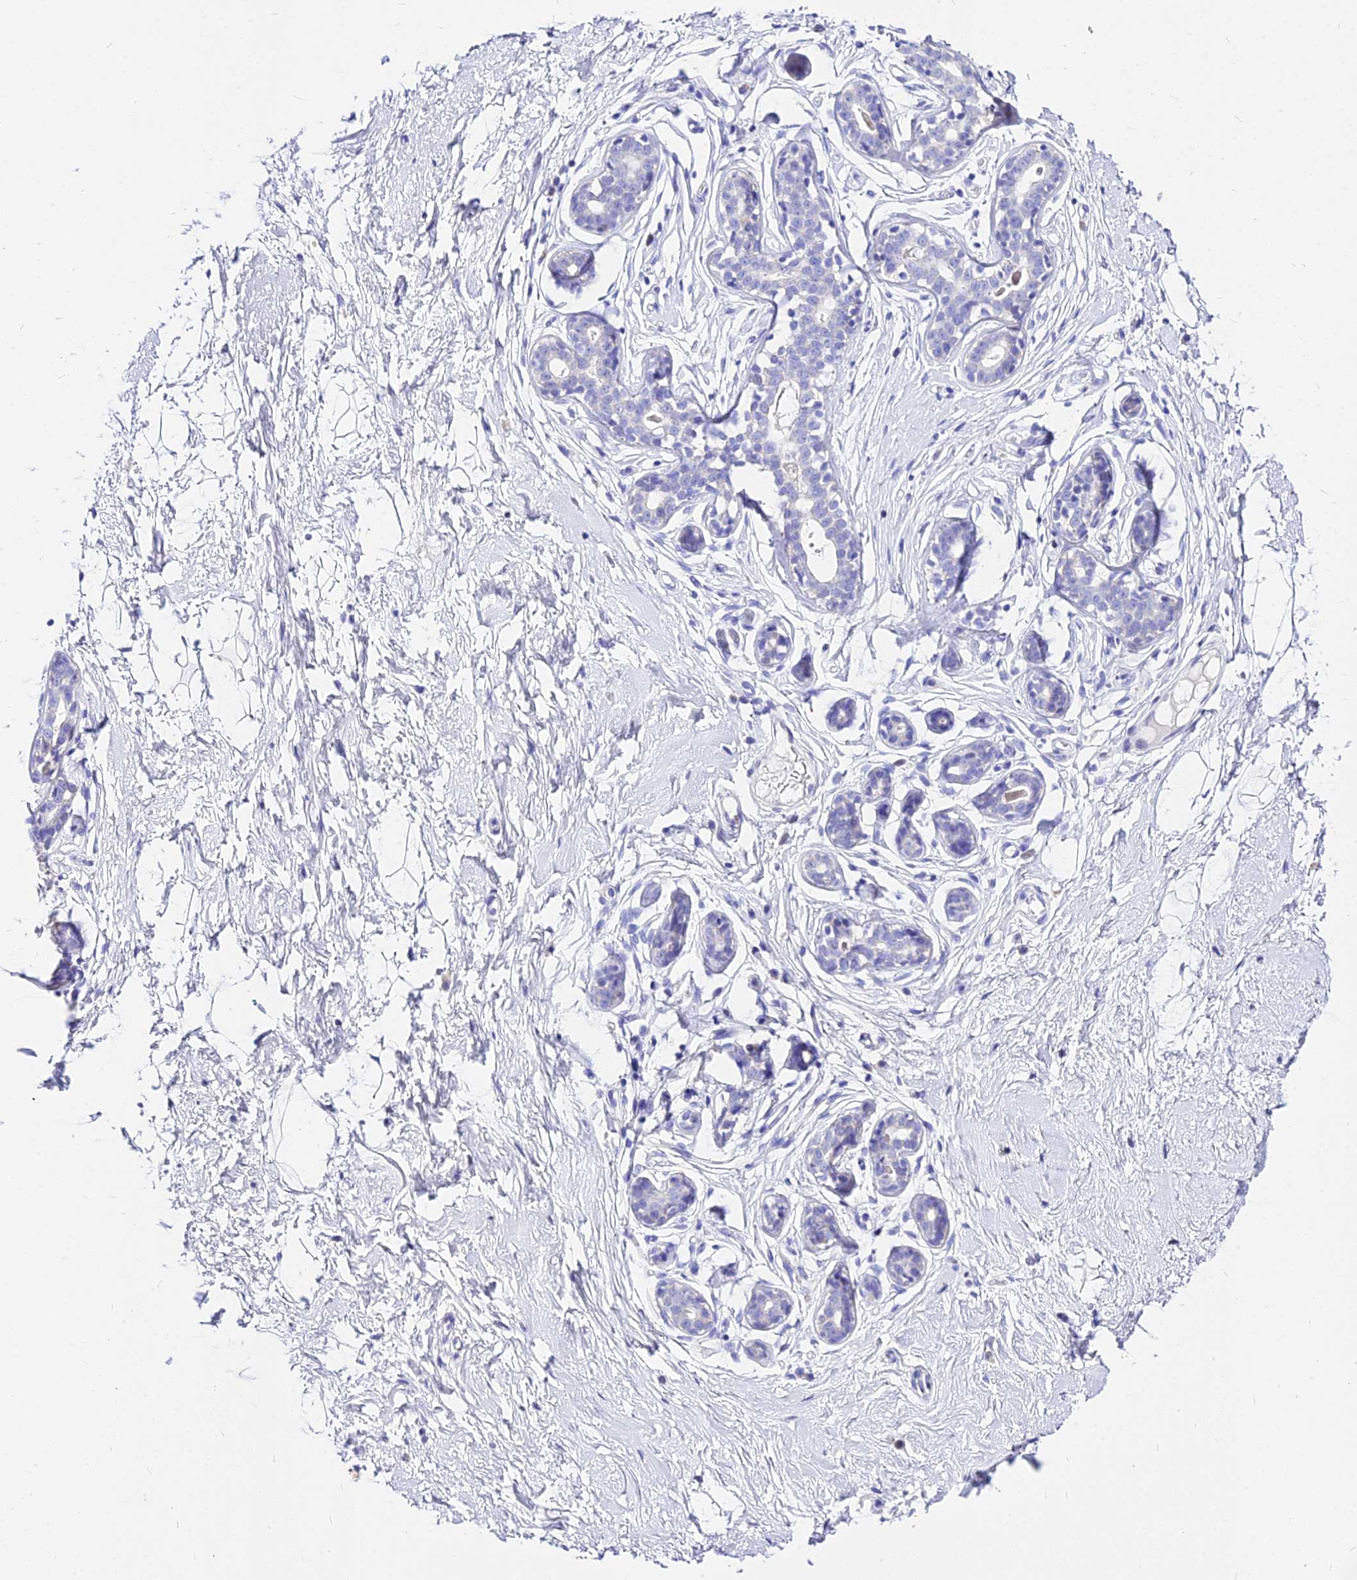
{"staining": {"intensity": "negative", "quantity": "none", "location": "none"}, "tissue": "breast", "cell_type": "Adipocytes", "image_type": "normal", "snomed": [{"axis": "morphology", "description": "Normal tissue, NOS"}, {"axis": "topography", "description": "Breast"}], "caption": "Immunohistochemistry of normal human breast demonstrates no expression in adipocytes.", "gene": "CARD18", "patient": {"sex": "female", "age": 23}}